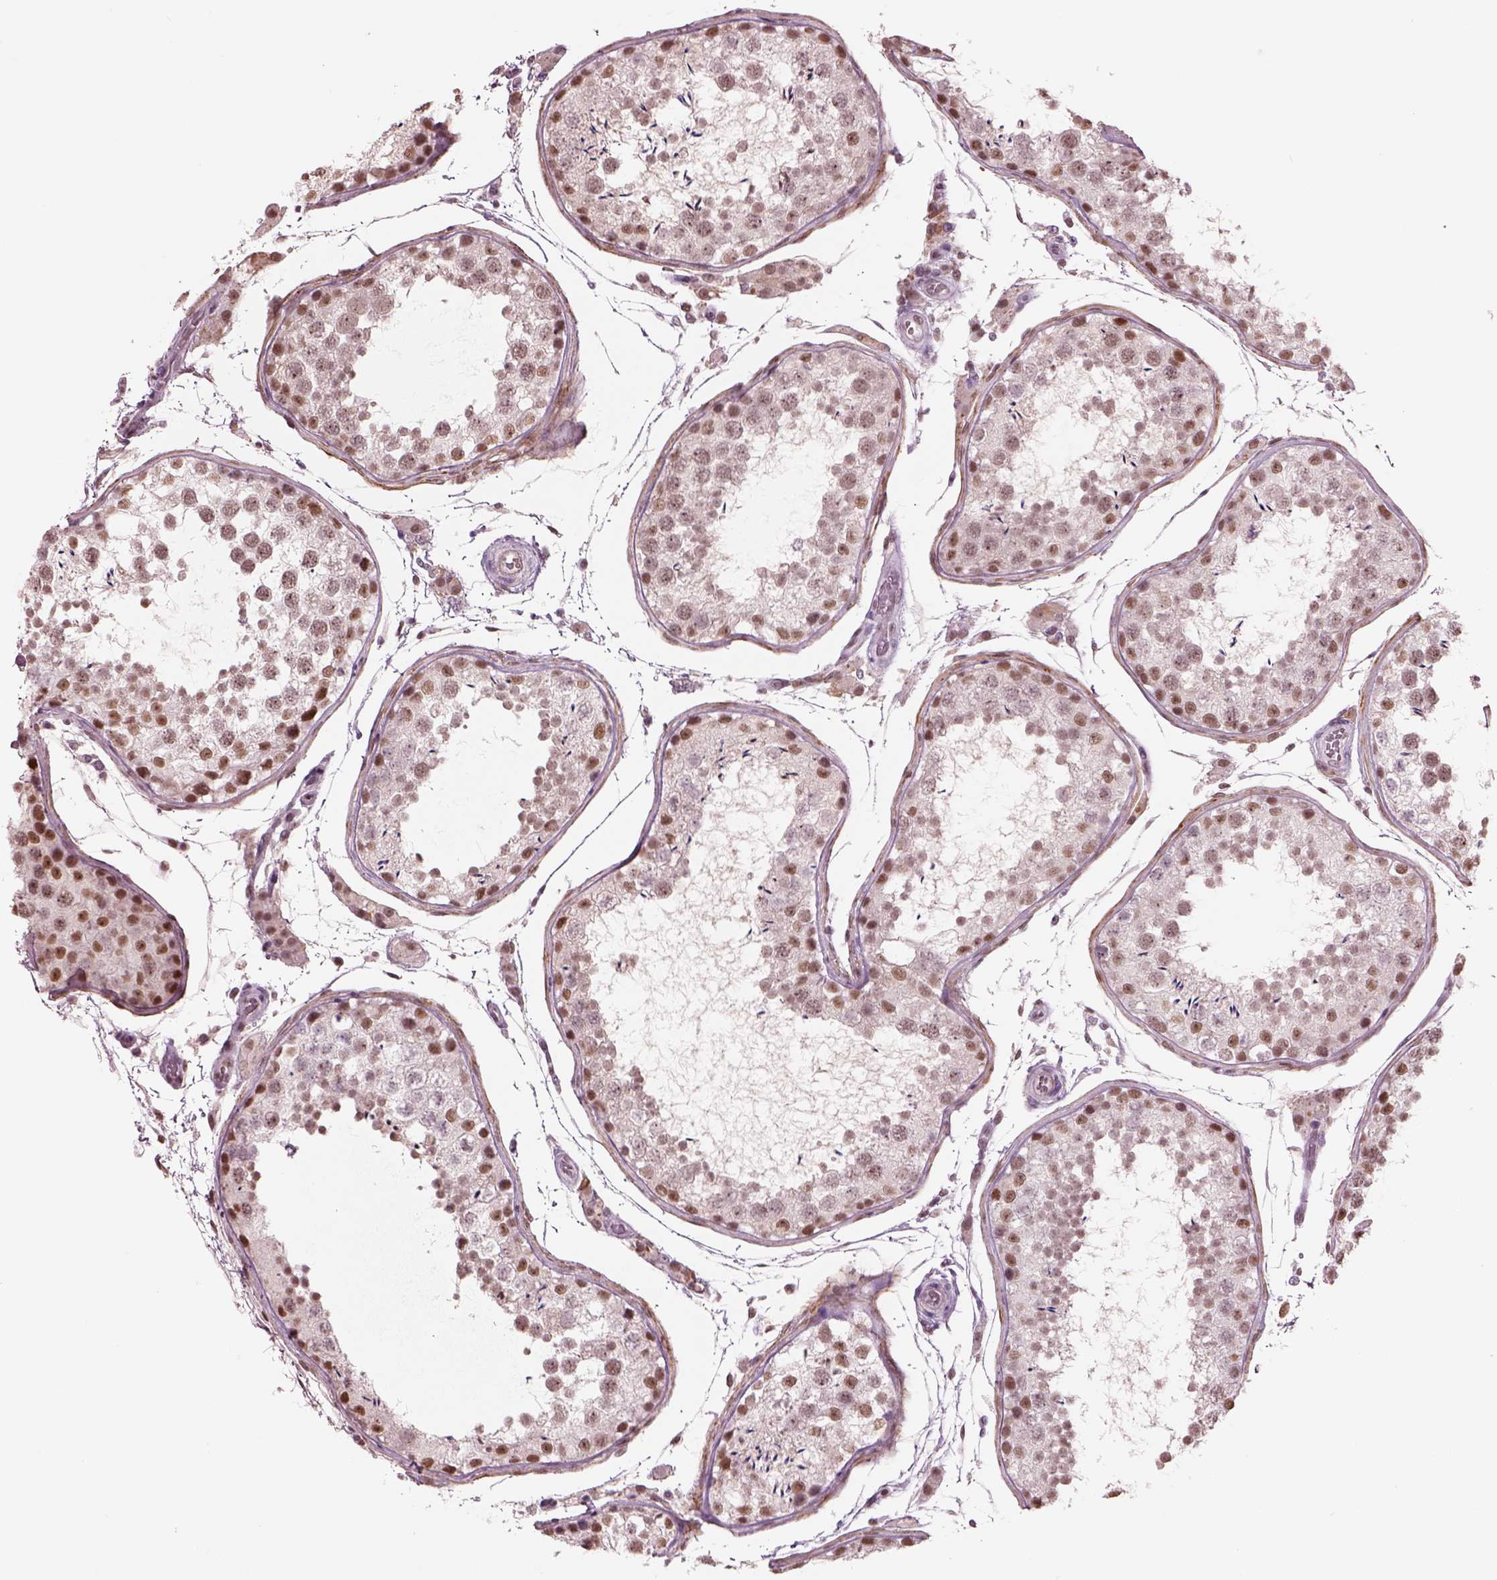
{"staining": {"intensity": "moderate", "quantity": "25%-75%", "location": "nuclear"}, "tissue": "testis", "cell_type": "Cells in seminiferous ducts", "image_type": "normal", "snomed": [{"axis": "morphology", "description": "Normal tissue, NOS"}, {"axis": "topography", "description": "Testis"}], "caption": "Testis stained with DAB immunohistochemistry (IHC) shows medium levels of moderate nuclear positivity in approximately 25%-75% of cells in seminiferous ducts. The staining was performed using DAB (3,3'-diaminobenzidine) to visualize the protein expression in brown, while the nuclei were stained in blue with hematoxylin (Magnification: 20x).", "gene": "SEPHS1", "patient": {"sex": "male", "age": 29}}